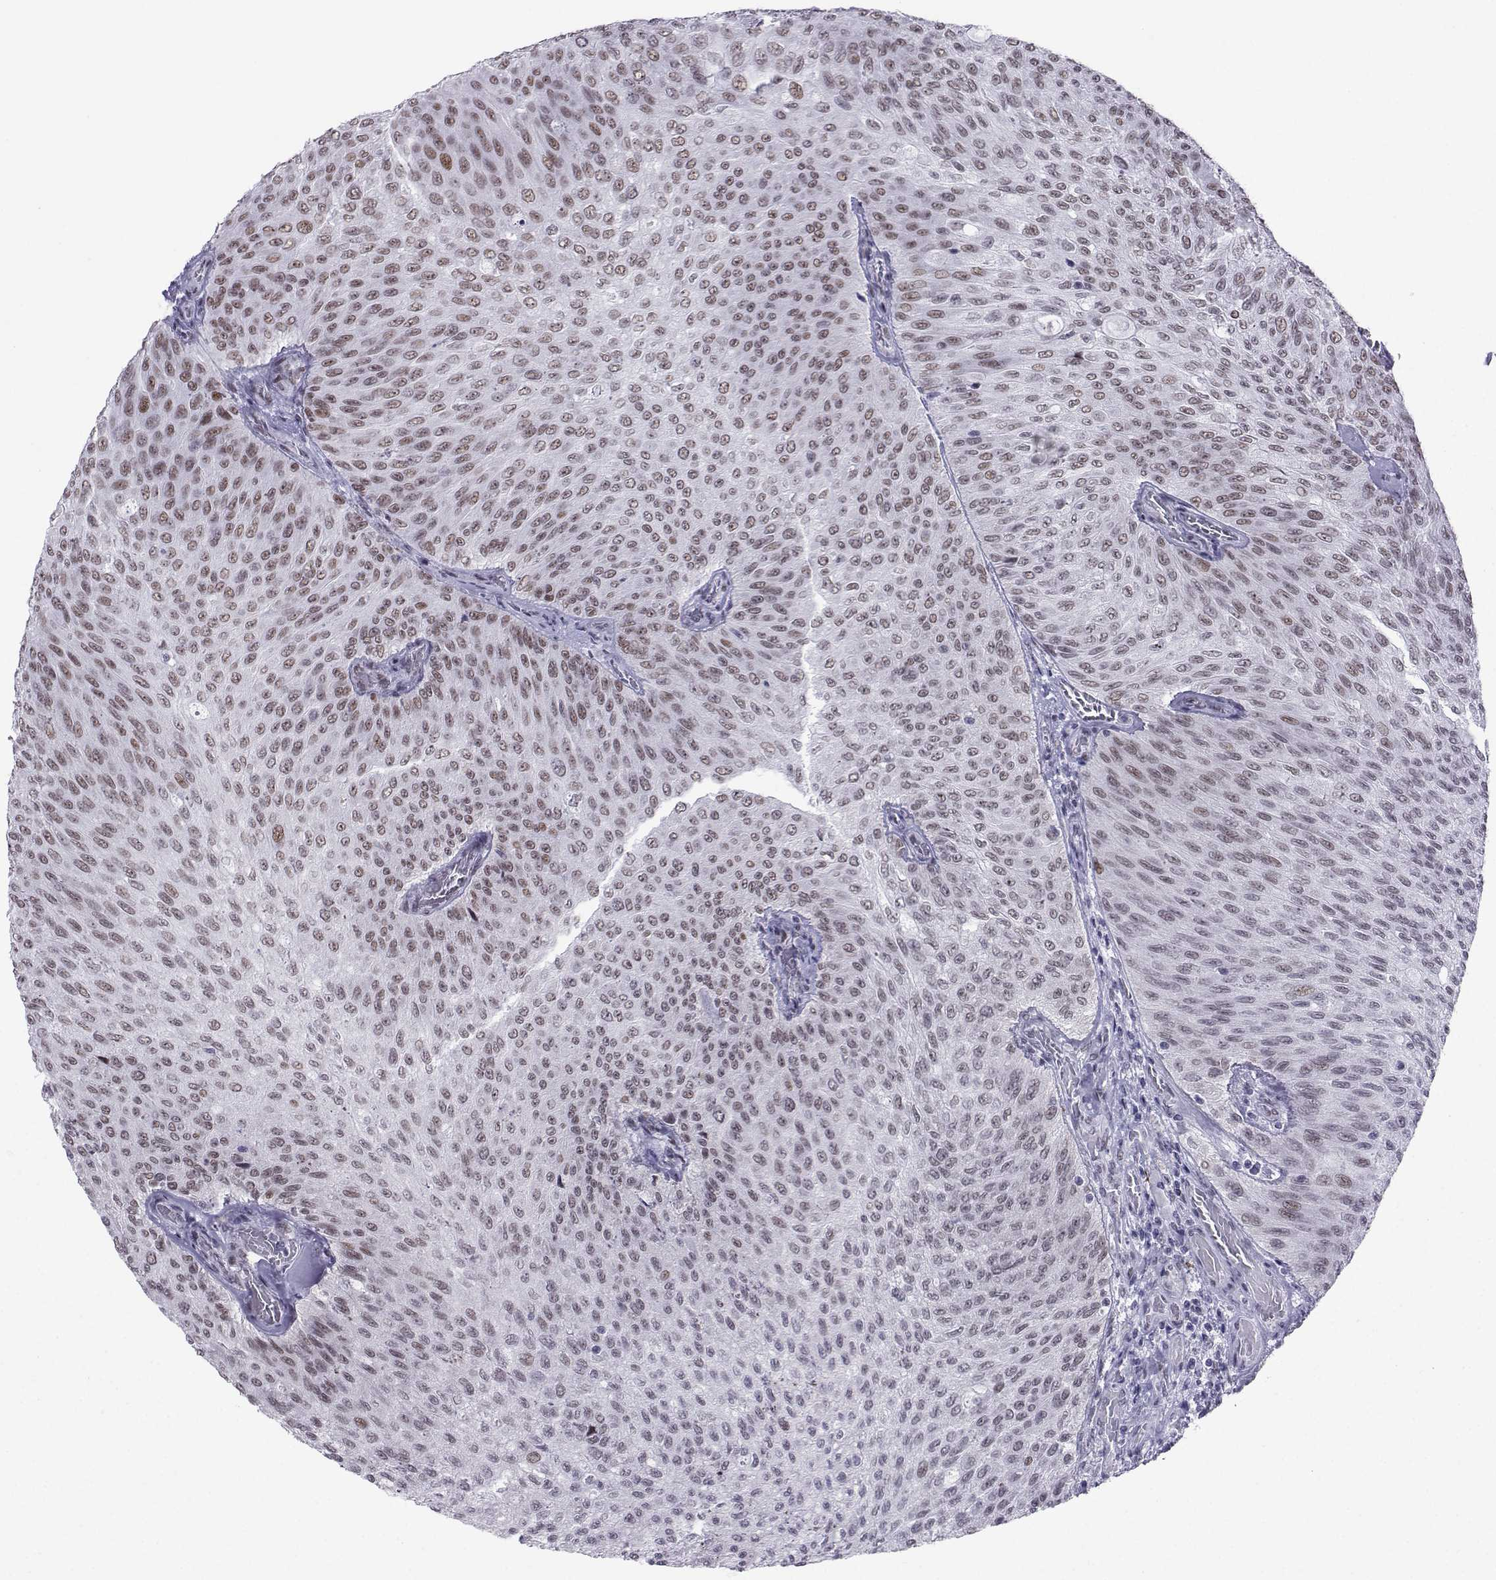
{"staining": {"intensity": "weak", "quantity": "25%-75%", "location": "nuclear"}, "tissue": "urothelial cancer", "cell_type": "Tumor cells", "image_type": "cancer", "snomed": [{"axis": "morphology", "description": "Urothelial carcinoma, Low grade"}, {"axis": "topography", "description": "Ureter, NOS"}, {"axis": "topography", "description": "Urinary bladder"}], "caption": "Human urothelial cancer stained with a protein marker shows weak staining in tumor cells.", "gene": "LORICRIN", "patient": {"sex": "male", "age": 78}}